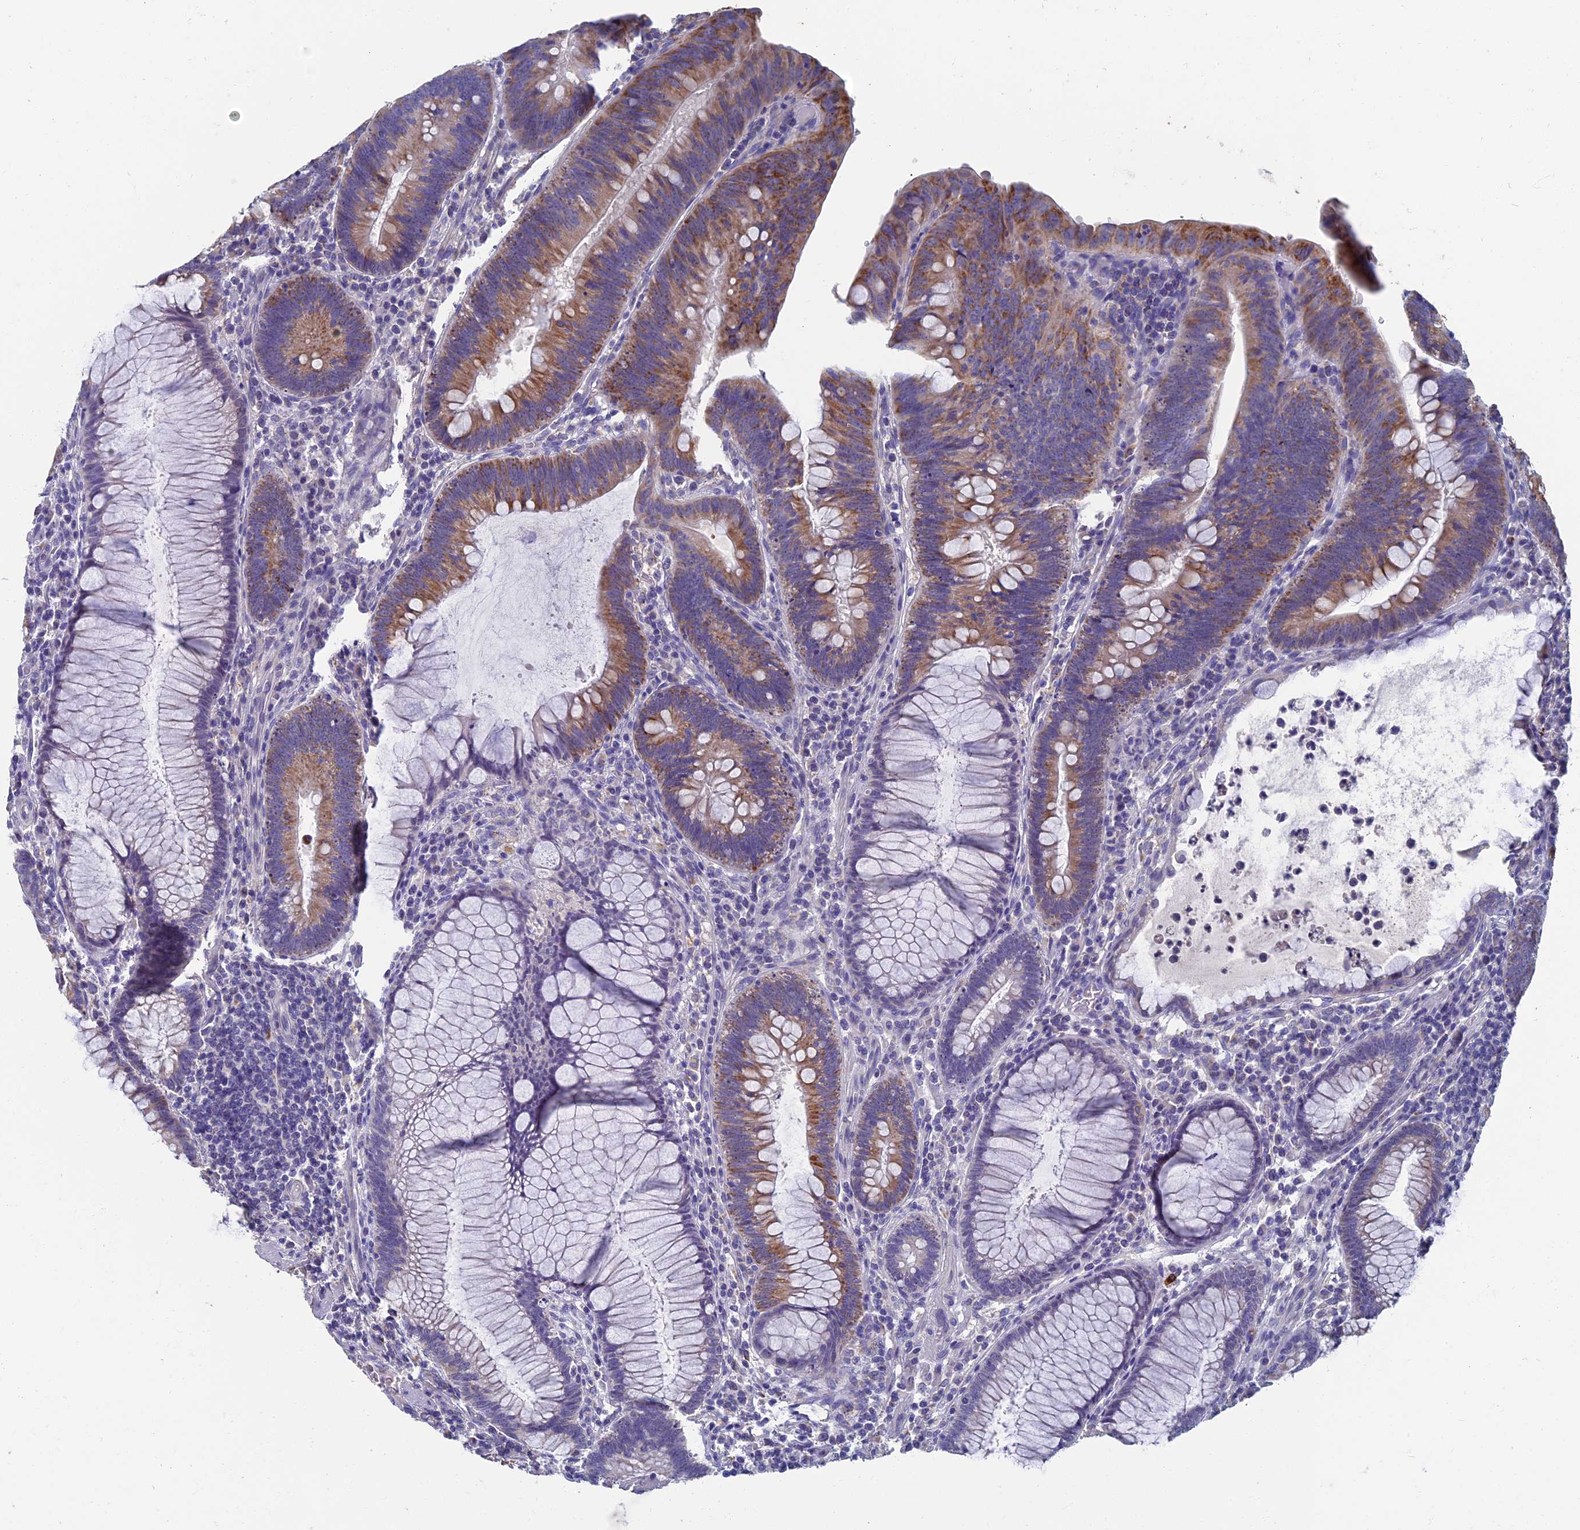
{"staining": {"intensity": "moderate", "quantity": "25%-75%", "location": "cytoplasmic/membranous"}, "tissue": "colorectal cancer", "cell_type": "Tumor cells", "image_type": "cancer", "snomed": [{"axis": "morphology", "description": "Adenocarcinoma, NOS"}, {"axis": "topography", "description": "Rectum"}], "caption": "Moderate cytoplasmic/membranous staining is identified in about 25%-75% of tumor cells in adenocarcinoma (colorectal).", "gene": "OAT", "patient": {"sex": "female", "age": 75}}